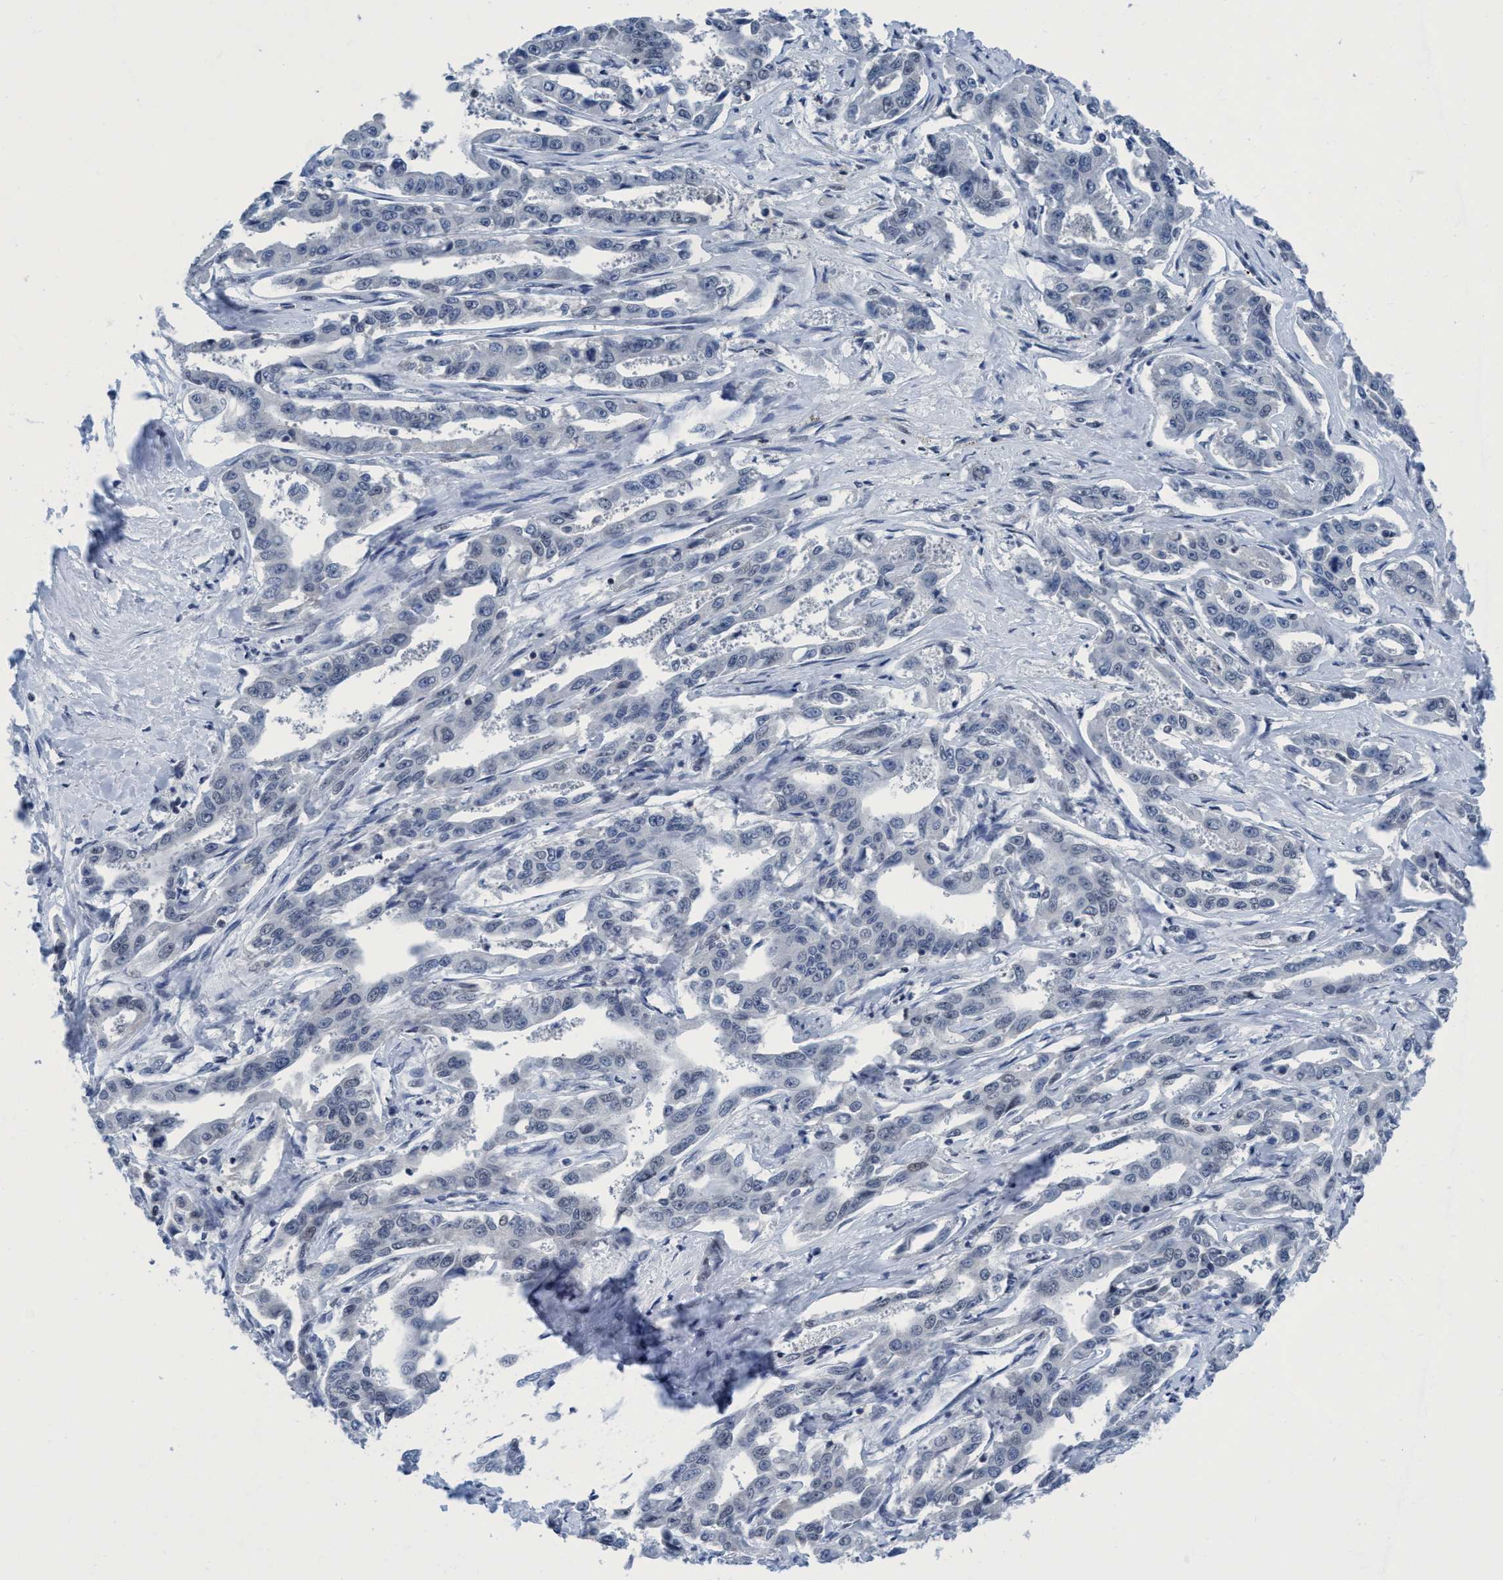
{"staining": {"intensity": "negative", "quantity": "none", "location": "none"}, "tissue": "liver cancer", "cell_type": "Tumor cells", "image_type": "cancer", "snomed": [{"axis": "morphology", "description": "Cholangiocarcinoma"}, {"axis": "topography", "description": "Liver"}], "caption": "Liver cholangiocarcinoma was stained to show a protein in brown. There is no significant expression in tumor cells.", "gene": "DNAI1", "patient": {"sex": "male", "age": 59}}